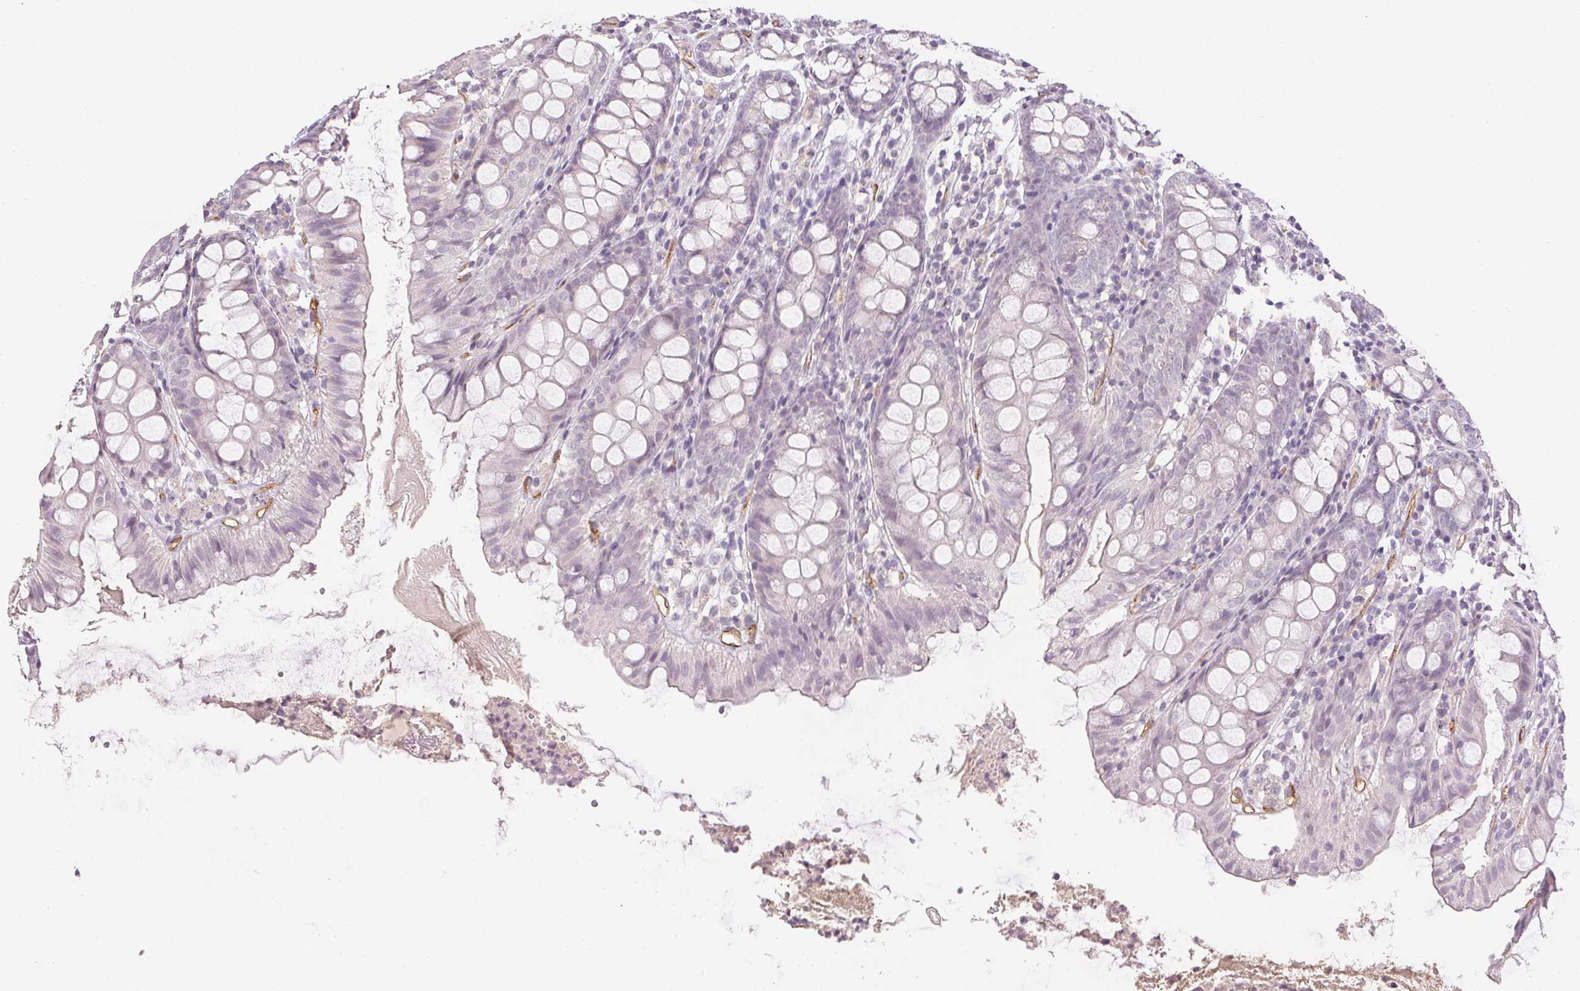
{"staining": {"intensity": "moderate", "quantity": ">75%", "location": "cytoplasmic/membranous"}, "tissue": "colon", "cell_type": "Endothelial cells", "image_type": "normal", "snomed": [{"axis": "morphology", "description": "Normal tissue, NOS"}, {"axis": "topography", "description": "Colon"}], "caption": "DAB (3,3'-diaminobenzidine) immunohistochemical staining of benign colon reveals moderate cytoplasmic/membranous protein expression in approximately >75% of endothelial cells. The staining was performed using DAB (3,3'-diaminobenzidine), with brown indicating positive protein expression. Nuclei are stained blue with hematoxylin.", "gene": "PODXL", "patient": {"sex": "female", "age": 84}}